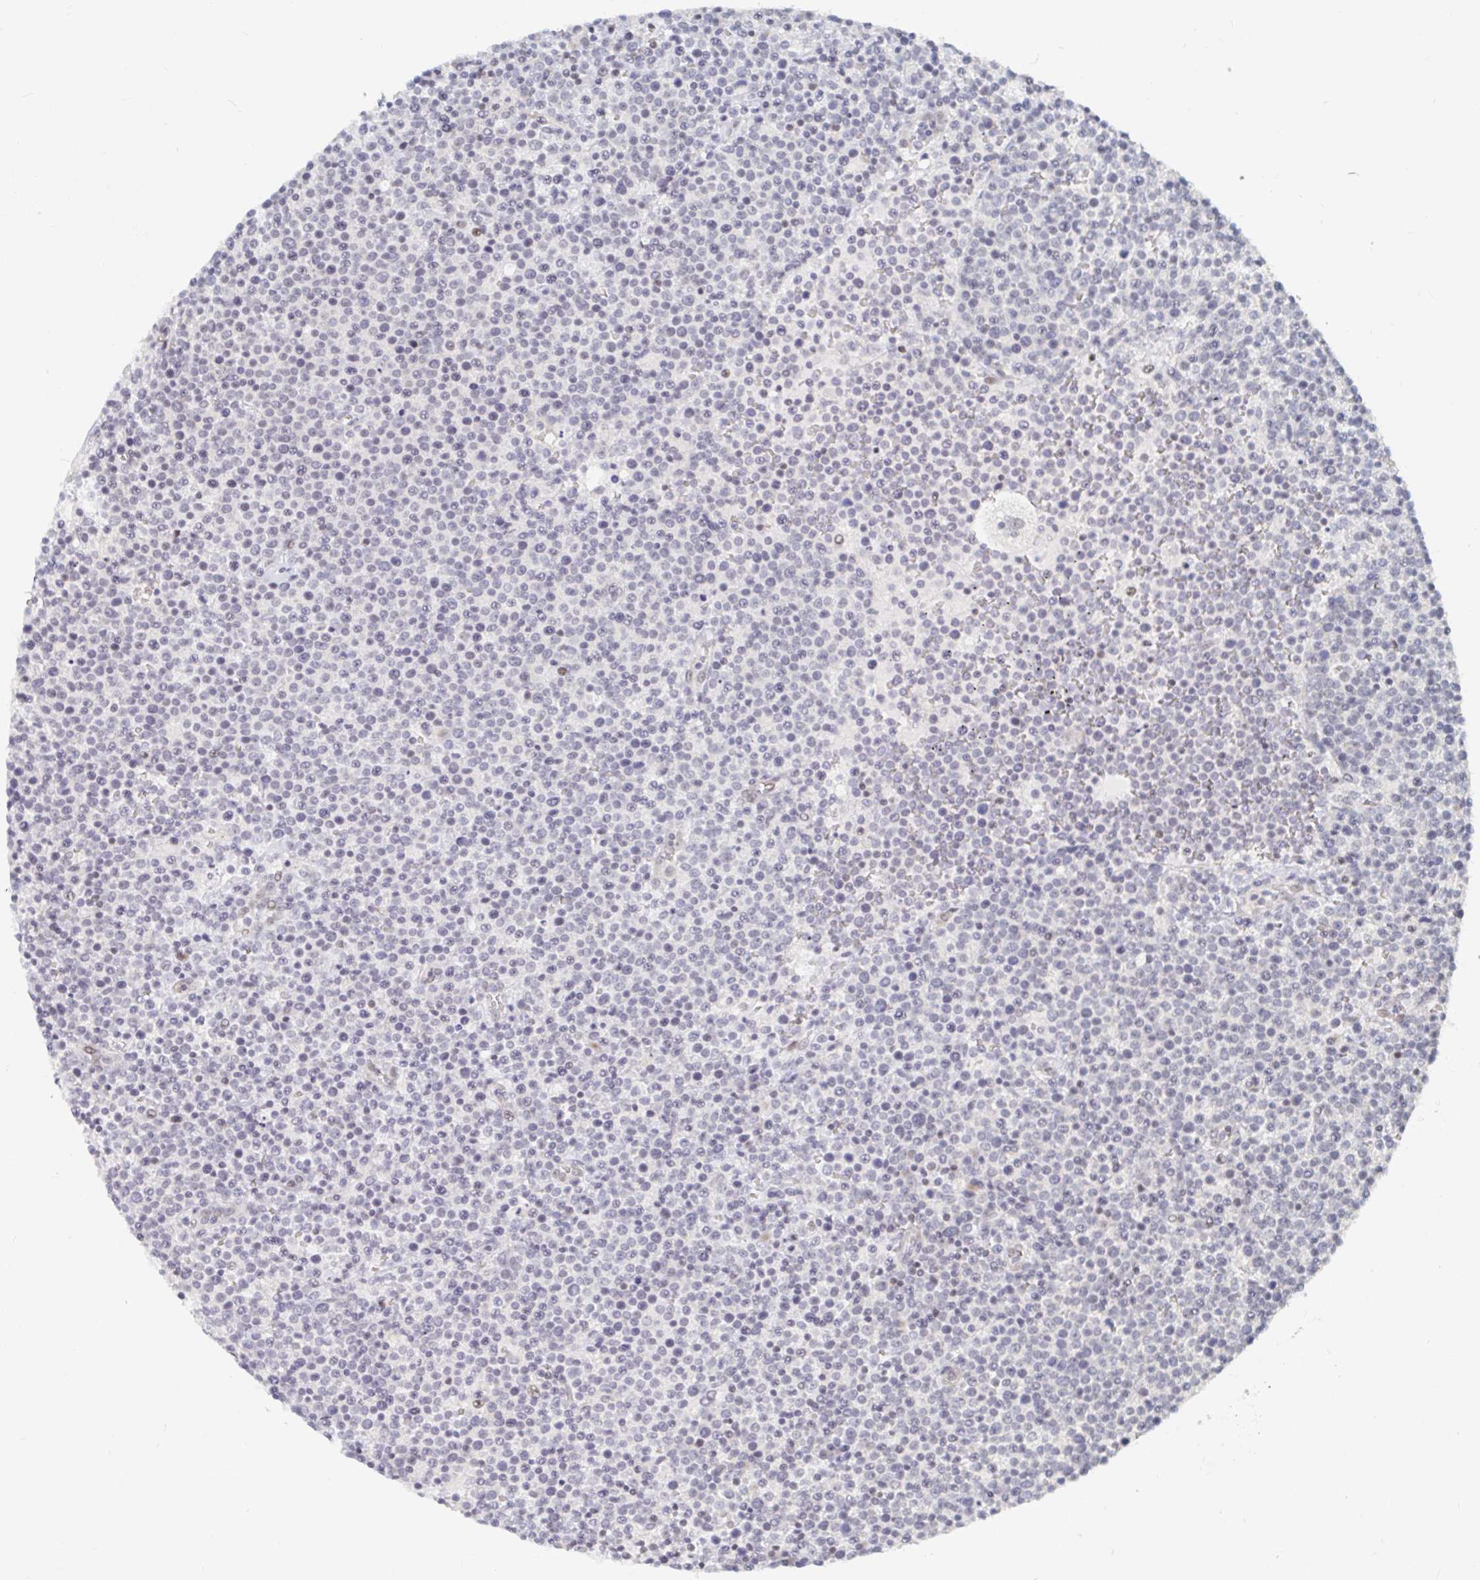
{"staining": {"intensity": "negative", "quantity": "none", "location": "none"}, "tissue": "lymphoma", "cell_type": "Tumor cells", "image_type": "cancer", "snomed": [{"axis": "morphology", "description": "Malignant lymphoma, non-Hodgkin's type, High grade"}, {"axis": "topography", "description": "Lymph node"}], "caption": "Tumor cells are negative for protein expression in human high-grade malignant lymphoma, non-Hodgkin's type.", "gene": "CHD2", "patient": {"sex": "male", "age": 61}}